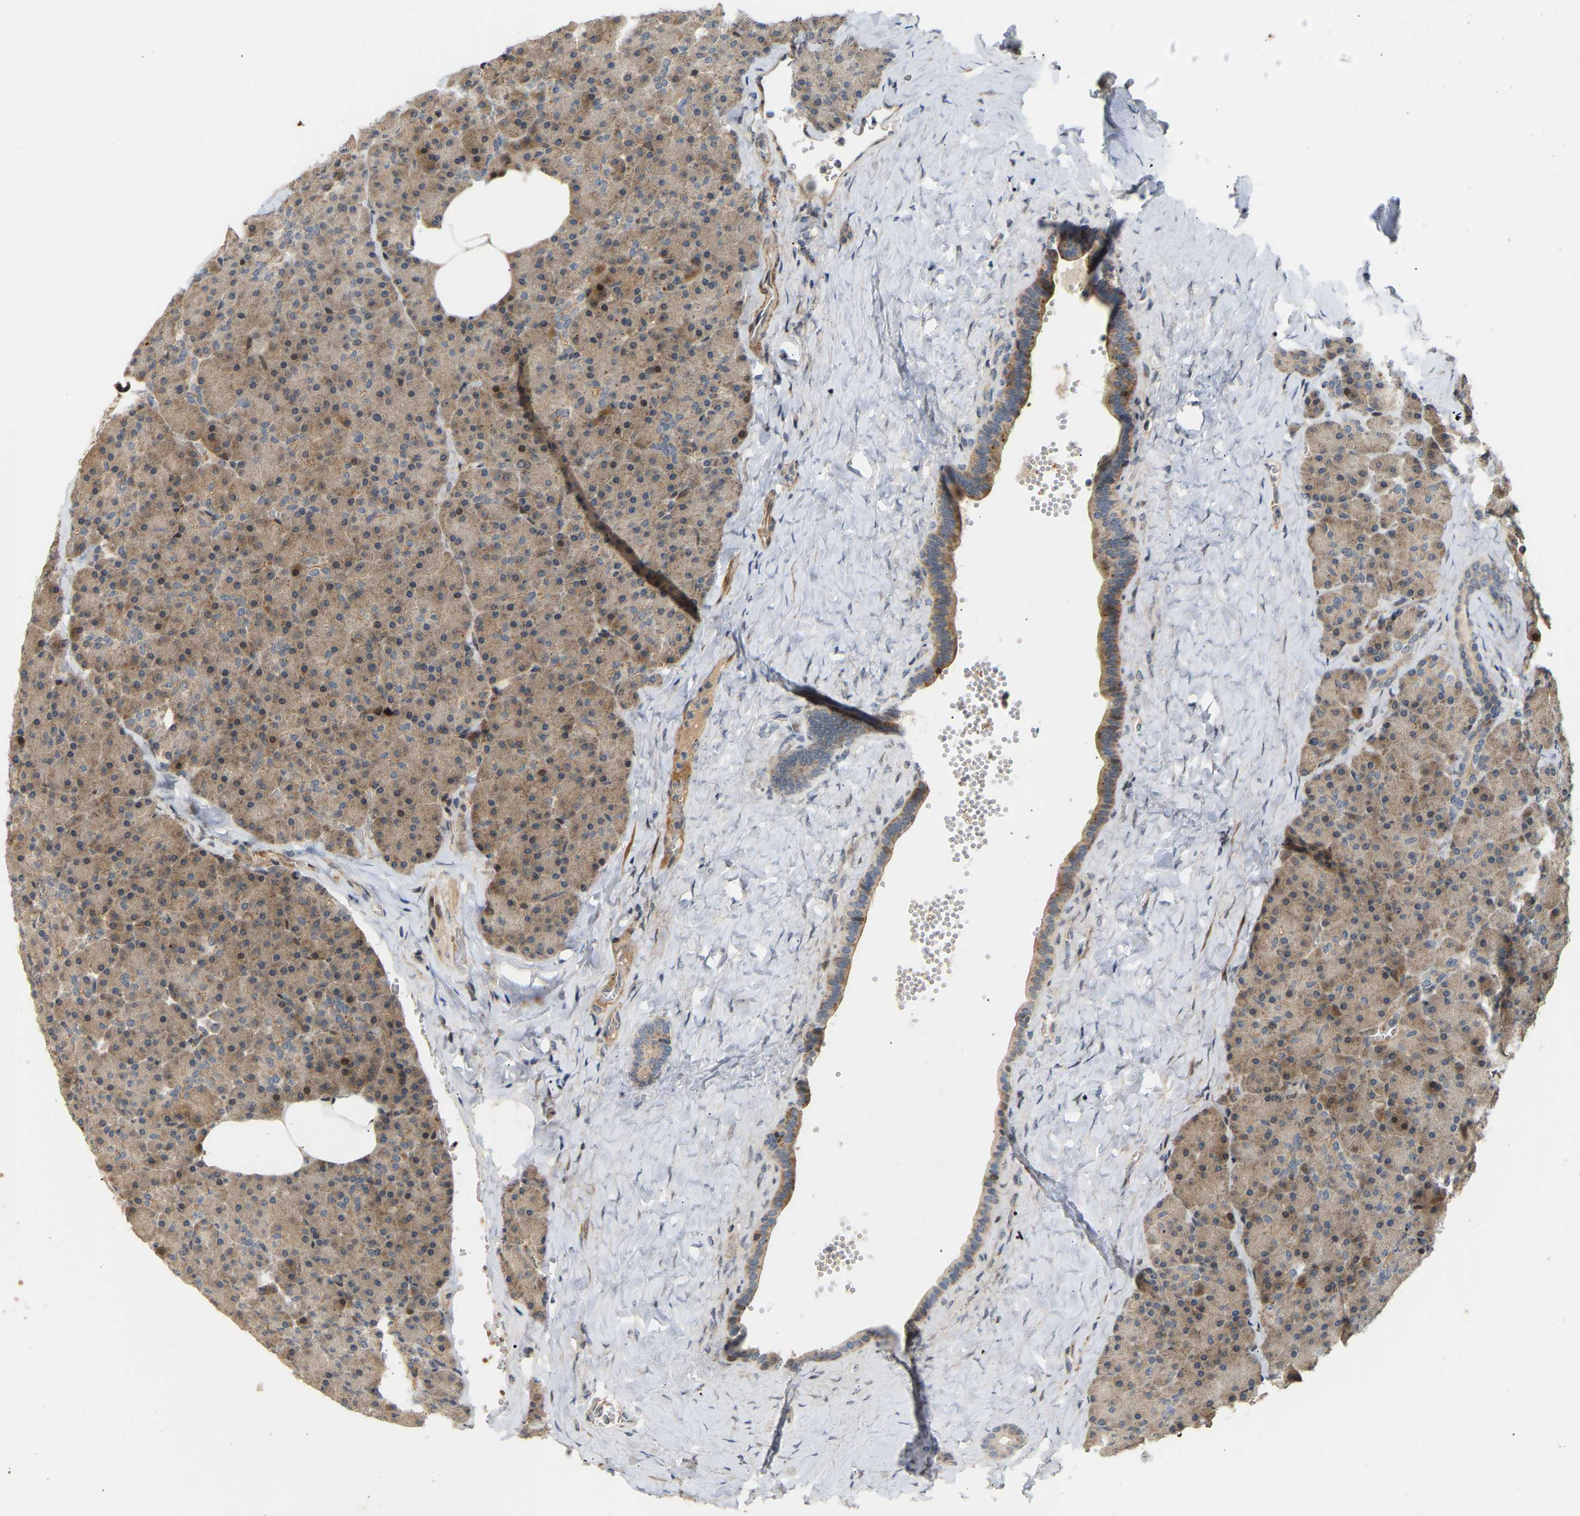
{"staining": {"intensity": "moderate", "quantity": ">75%", "location": "cytoplasmic/membranous"}, "tissue": "pancreas", "cell_type": "Exocrine glandular cells", "image_type": "normal", "snomed": [{"axis": "morphology", "description": "Normal tissue, NOS"}, {"axis": "morphology", "description": "Carcinoid, malignant, NOS"}, {"axis": "topography", "description": "Pancreas"}], "caption": "This micrograph displays immunohistochemistry staining of benign human pancreas, with medium moderate cytoplasmic/membranous expression in approximately >75% of exocrine glandular cells.", "gene": "POGLUT2", "patient": {"sex": "female", "age": 35}}